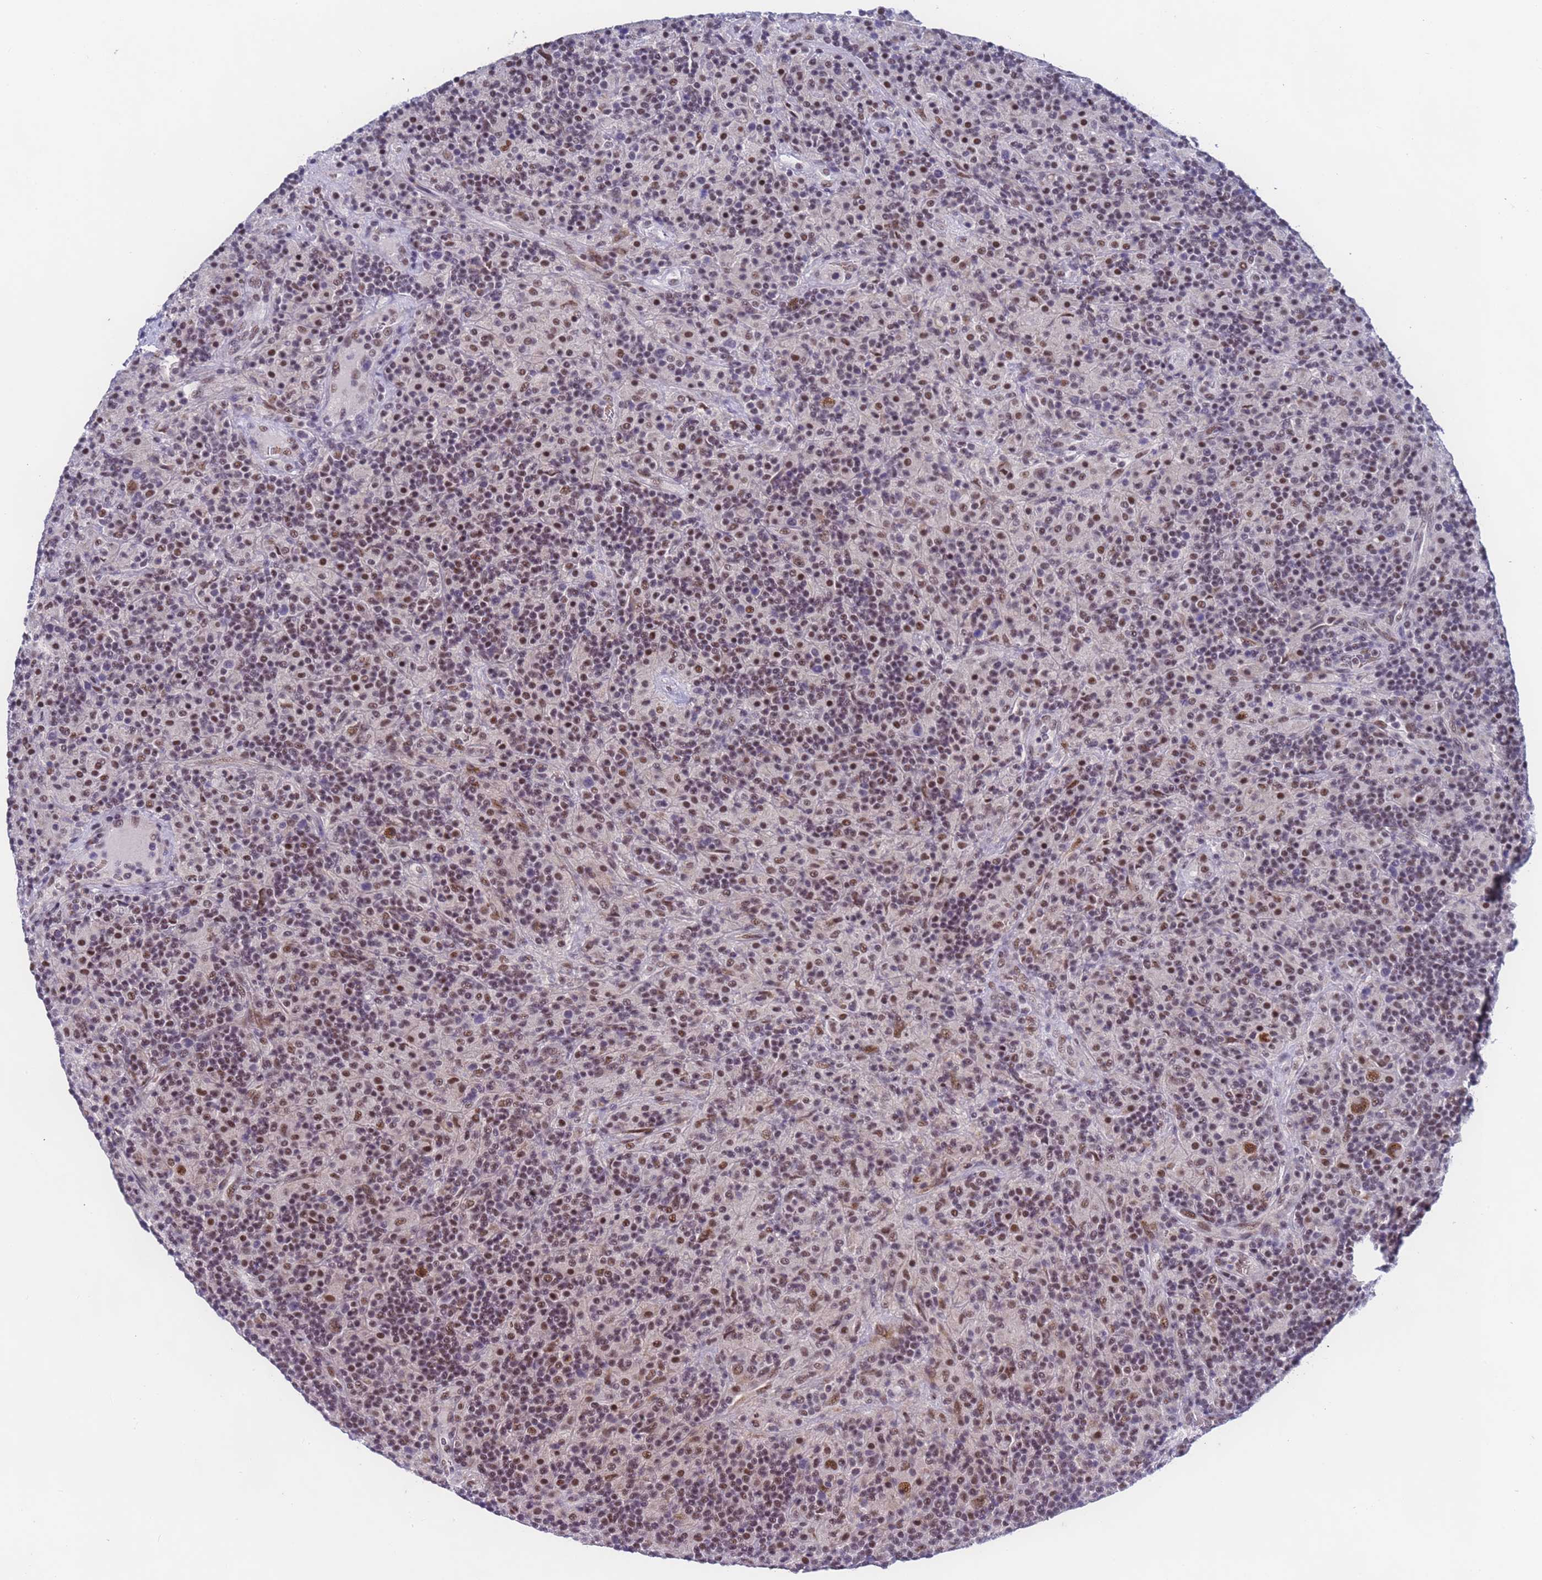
{"staining": {"intensity": "moderate", "quantity": ">75%", "location": "nuclear"}, "tissue": "lymphoma", "cell_type": "Tumor cells", "image_type": "cancer", "snomed": [{"axis": "morphology", "description": "Hodgkin's disease, NOS"}, {"axis": "topography", "description": "Lymph node"}], "caption": "IHC photomicrograph of neoplastic tissue: human Hodgkin's disease stained using immunohistochemistry demonstrates medium levels of moderate protein expression localized specifically in the nuclear of tumor cells, appearing as a nuclear brown color.", "gene": "FNBP4", "patient": {"sex": "male", "age": 70}}